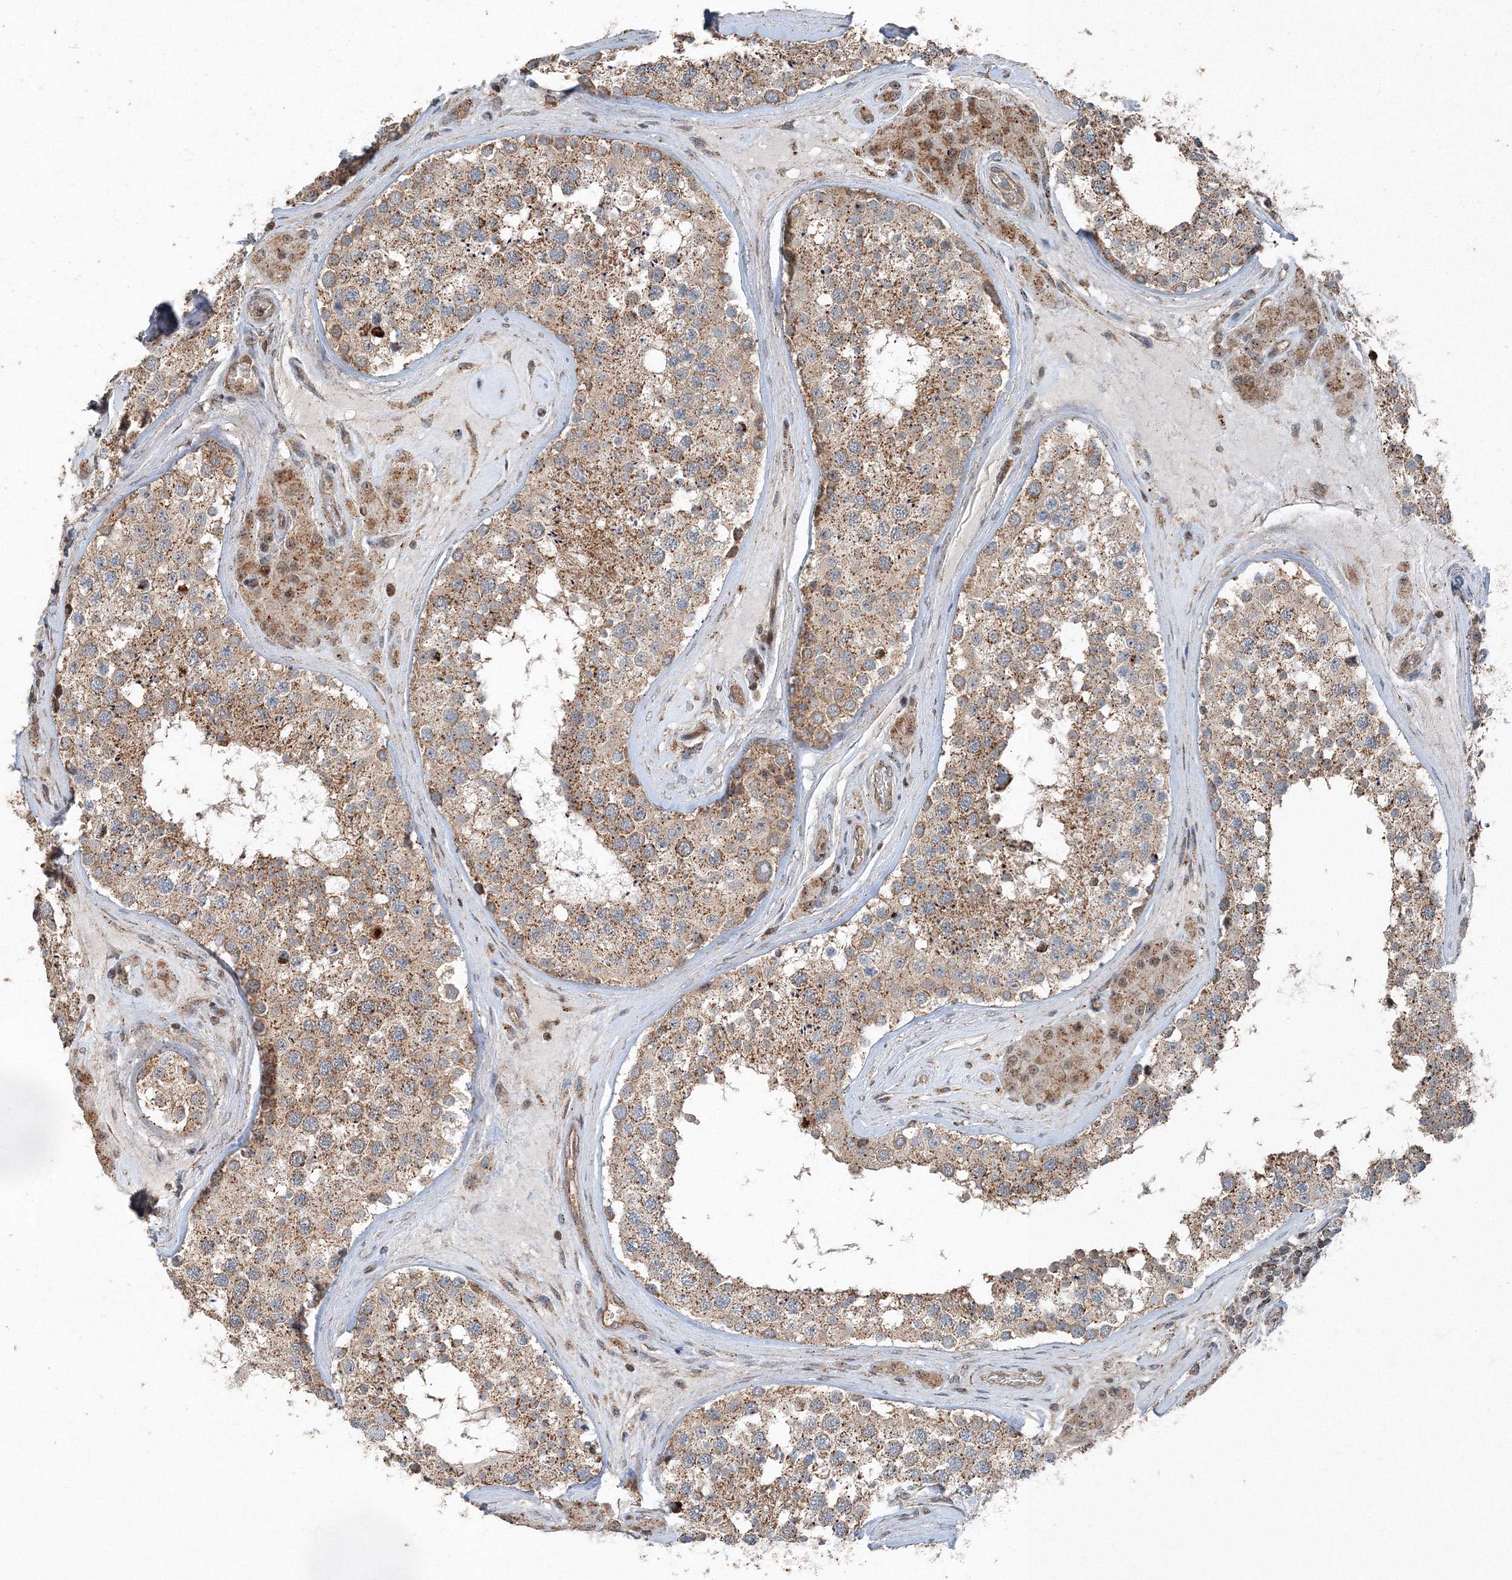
{"staining": {"intensity": "moderate", "quantity": ">75%", "location": "cytoplasmic/membranous"}, "tissue": "testis", "cell_type": "Cells in seminiferous ducts", "image_type": "normal", "snomed": [{"axis": "morphology", "description": "Normal tissue, NOS"}, {"axis": "topography", "description": "Testis"}], "caption": "Immunohistochemistry image of unremarkable testis stained for a protein (brown), which exhibits medium levels of moderate cytoplasmic/membranous staining in approximately >75% of cells in seminiferous ducts.", "gene": "AASDH", "patient": {"sex": "male", "age": 46}}